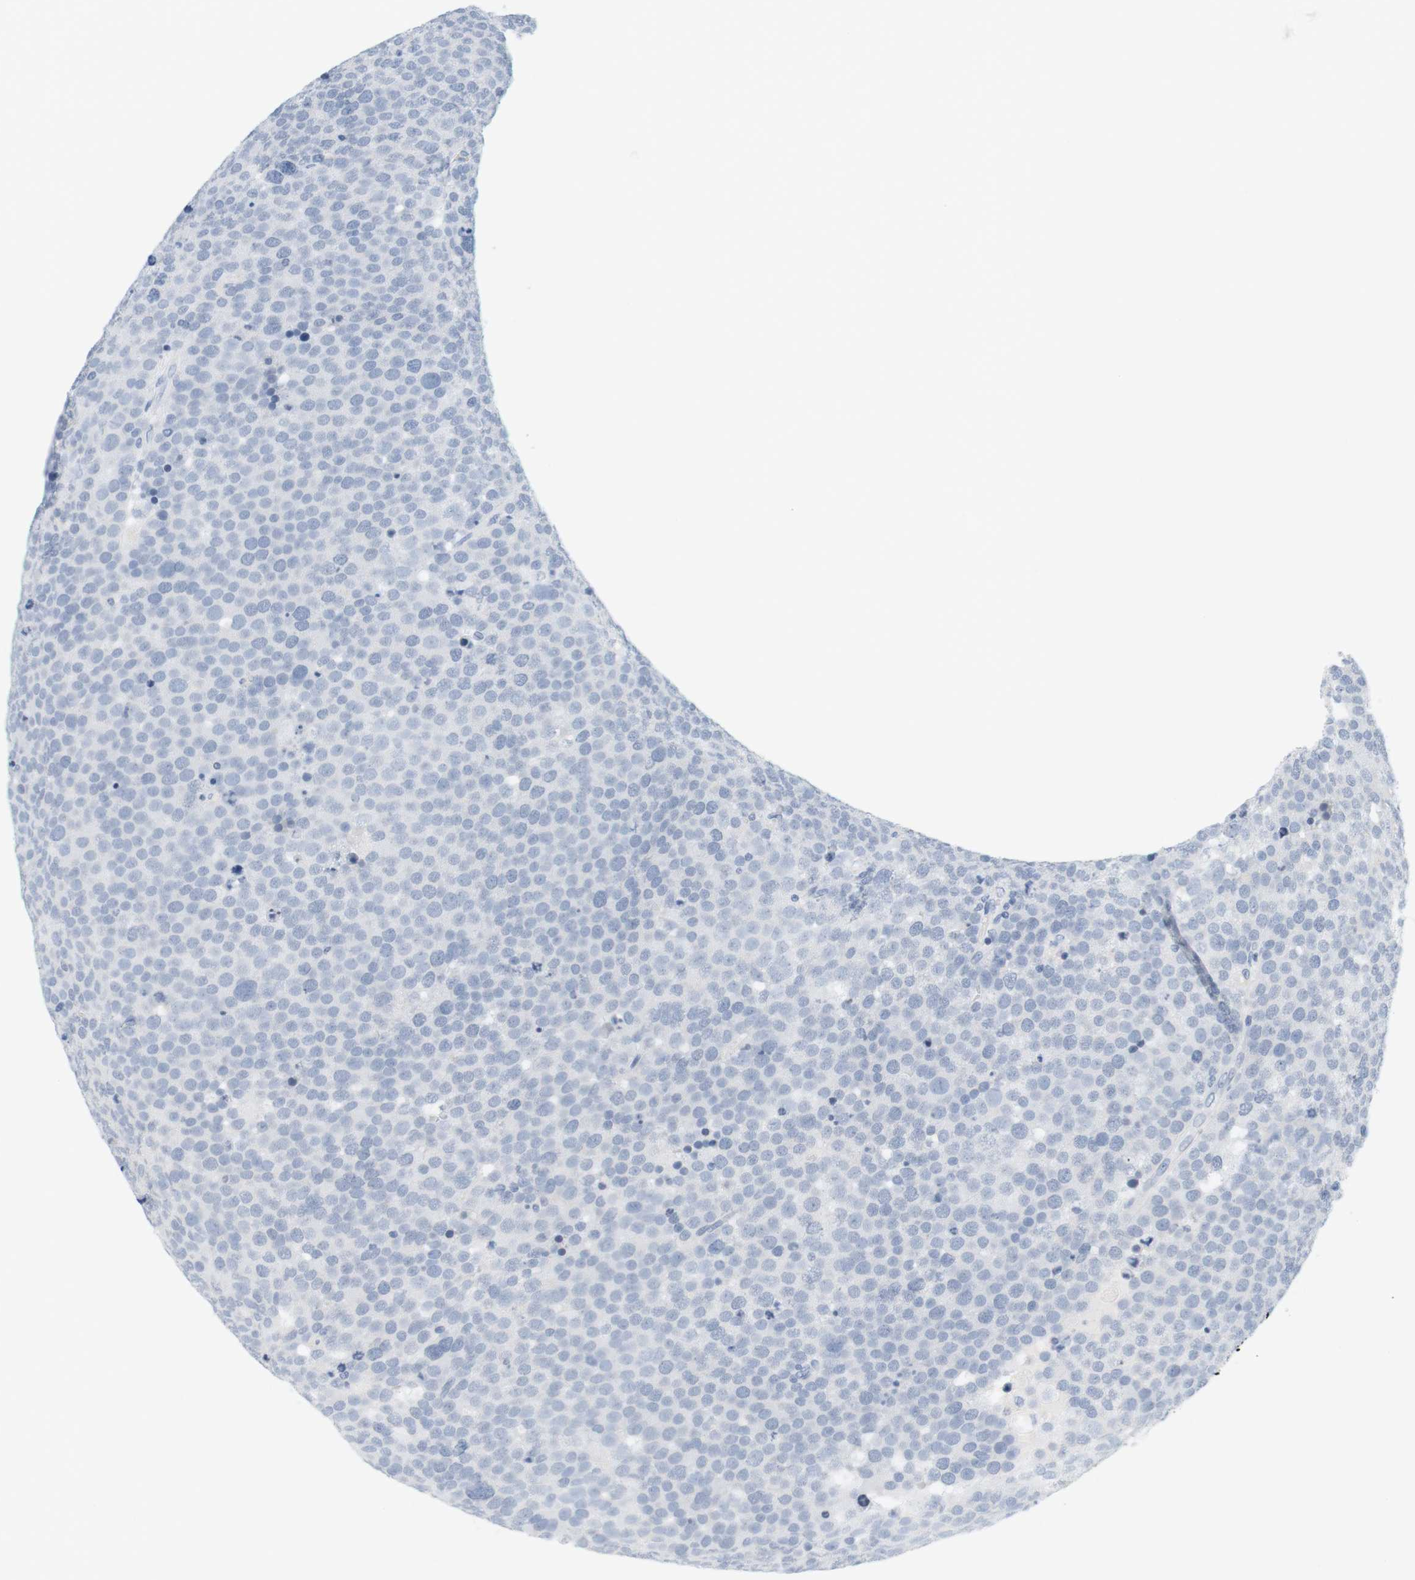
{"staining": {"intensity": "negative", "quantity": "none", "location": "none"}, "tissue": "testis cancer", "cell_type": "Tumor cells", "image_type": "cancer", "snomed": [{"axis": "morphology", "description": "Seminoma, NOS"}, {"axis": "topography", "description": "Testis"}], "caption": "A histopathology image of testis seminoma stained for a protein shows no brown staining in tumor cells.", "gene": "OPRM1", "patient": {"sex": "male", "age": 71}}